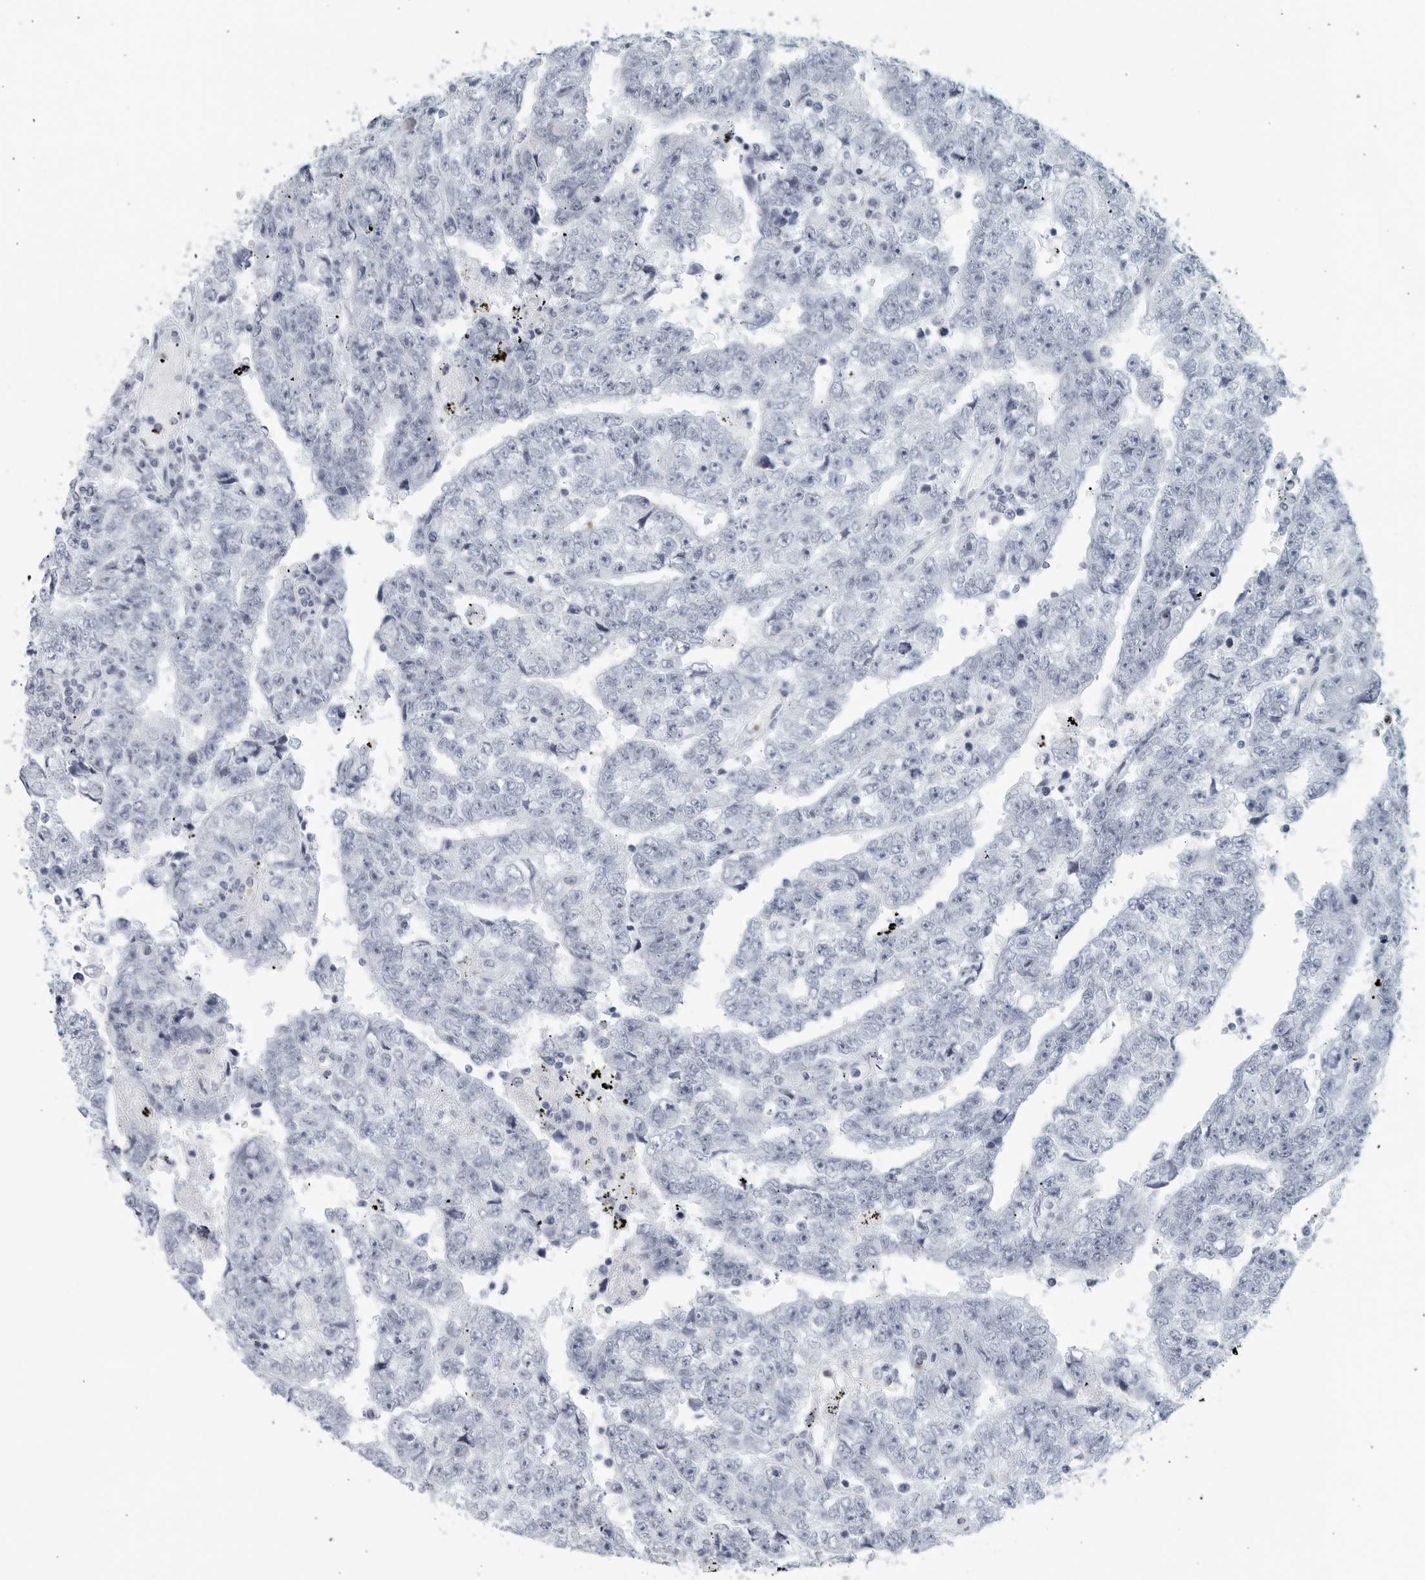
{"staining": {"intensity": "negative", "quantity": "none", "location": "none"}, "tissue": "testis cancer", "cell_type": "Tumor cells", "image_type": "cancer", "snomed": [{"axis": "morphology", "description": "Carcinoma, Embryonal, NOS"}, {"axis": "topography", "description": "Testis"}], "caption": "The immunohistochemistry image has no significant expression in tumor cells of testis embryonal carcinoma tissue.", "gene": "KLK7", "patient": {"sex": "male", "age": 25}}